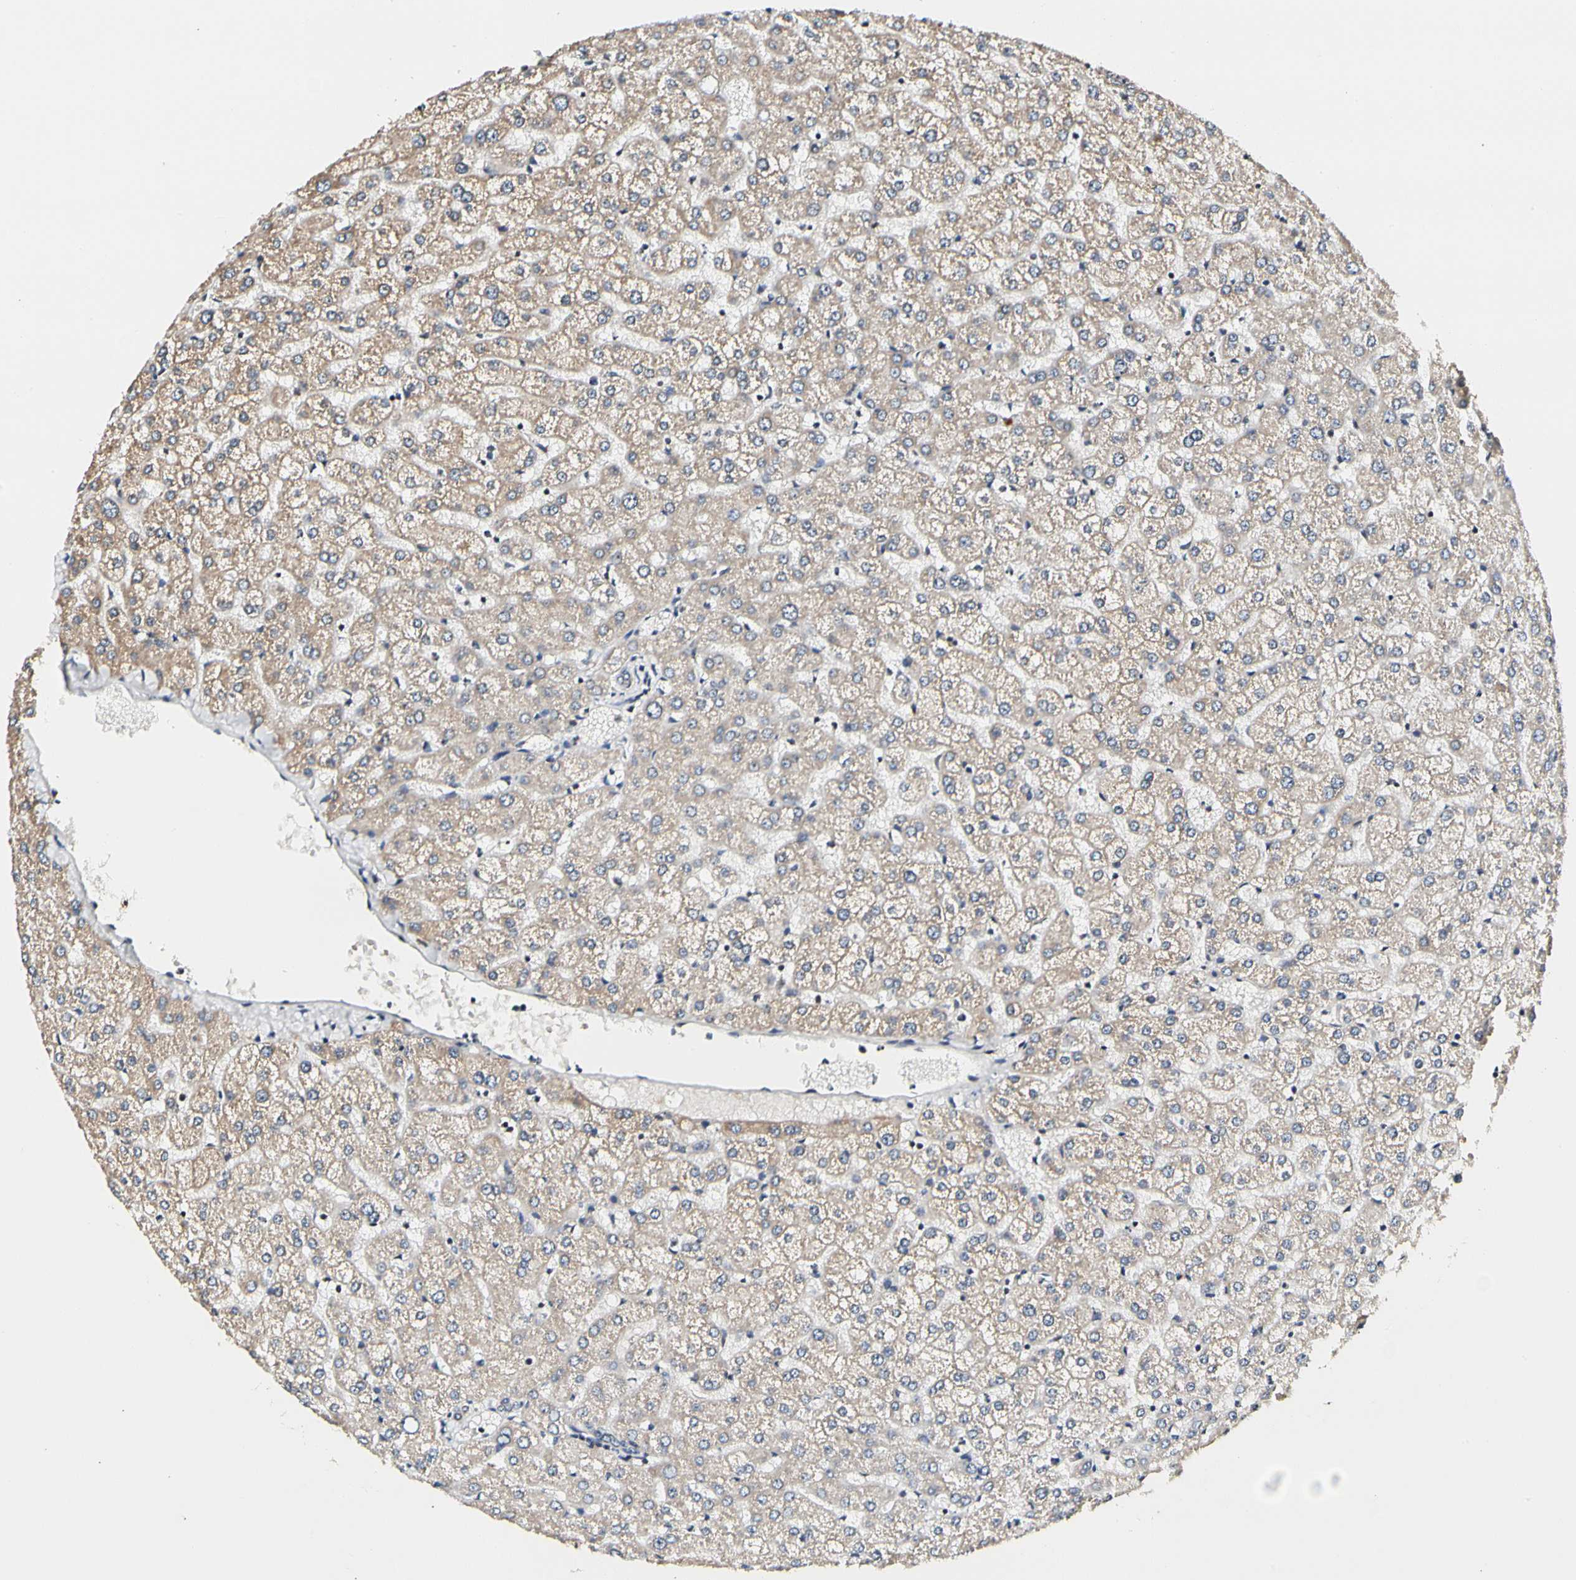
{"staining": {"intensity": "negative", "quantity": "none", "location": "none"}, "tissue": "liver", "cell_type": "Cholangiocytes", "image_type": "normal", "snomed": [{"axis": "morphology", "description": "Normal tissue, NOS"}, {"axis": "topography", "description": "Liver"}], "caption": "Human liver stained for a protein using immunohistochemistry (IHC) shows no positivity in cholangiocytes.", "gene": "SOX30", "patient": {"sex": "female", "age": 32}}